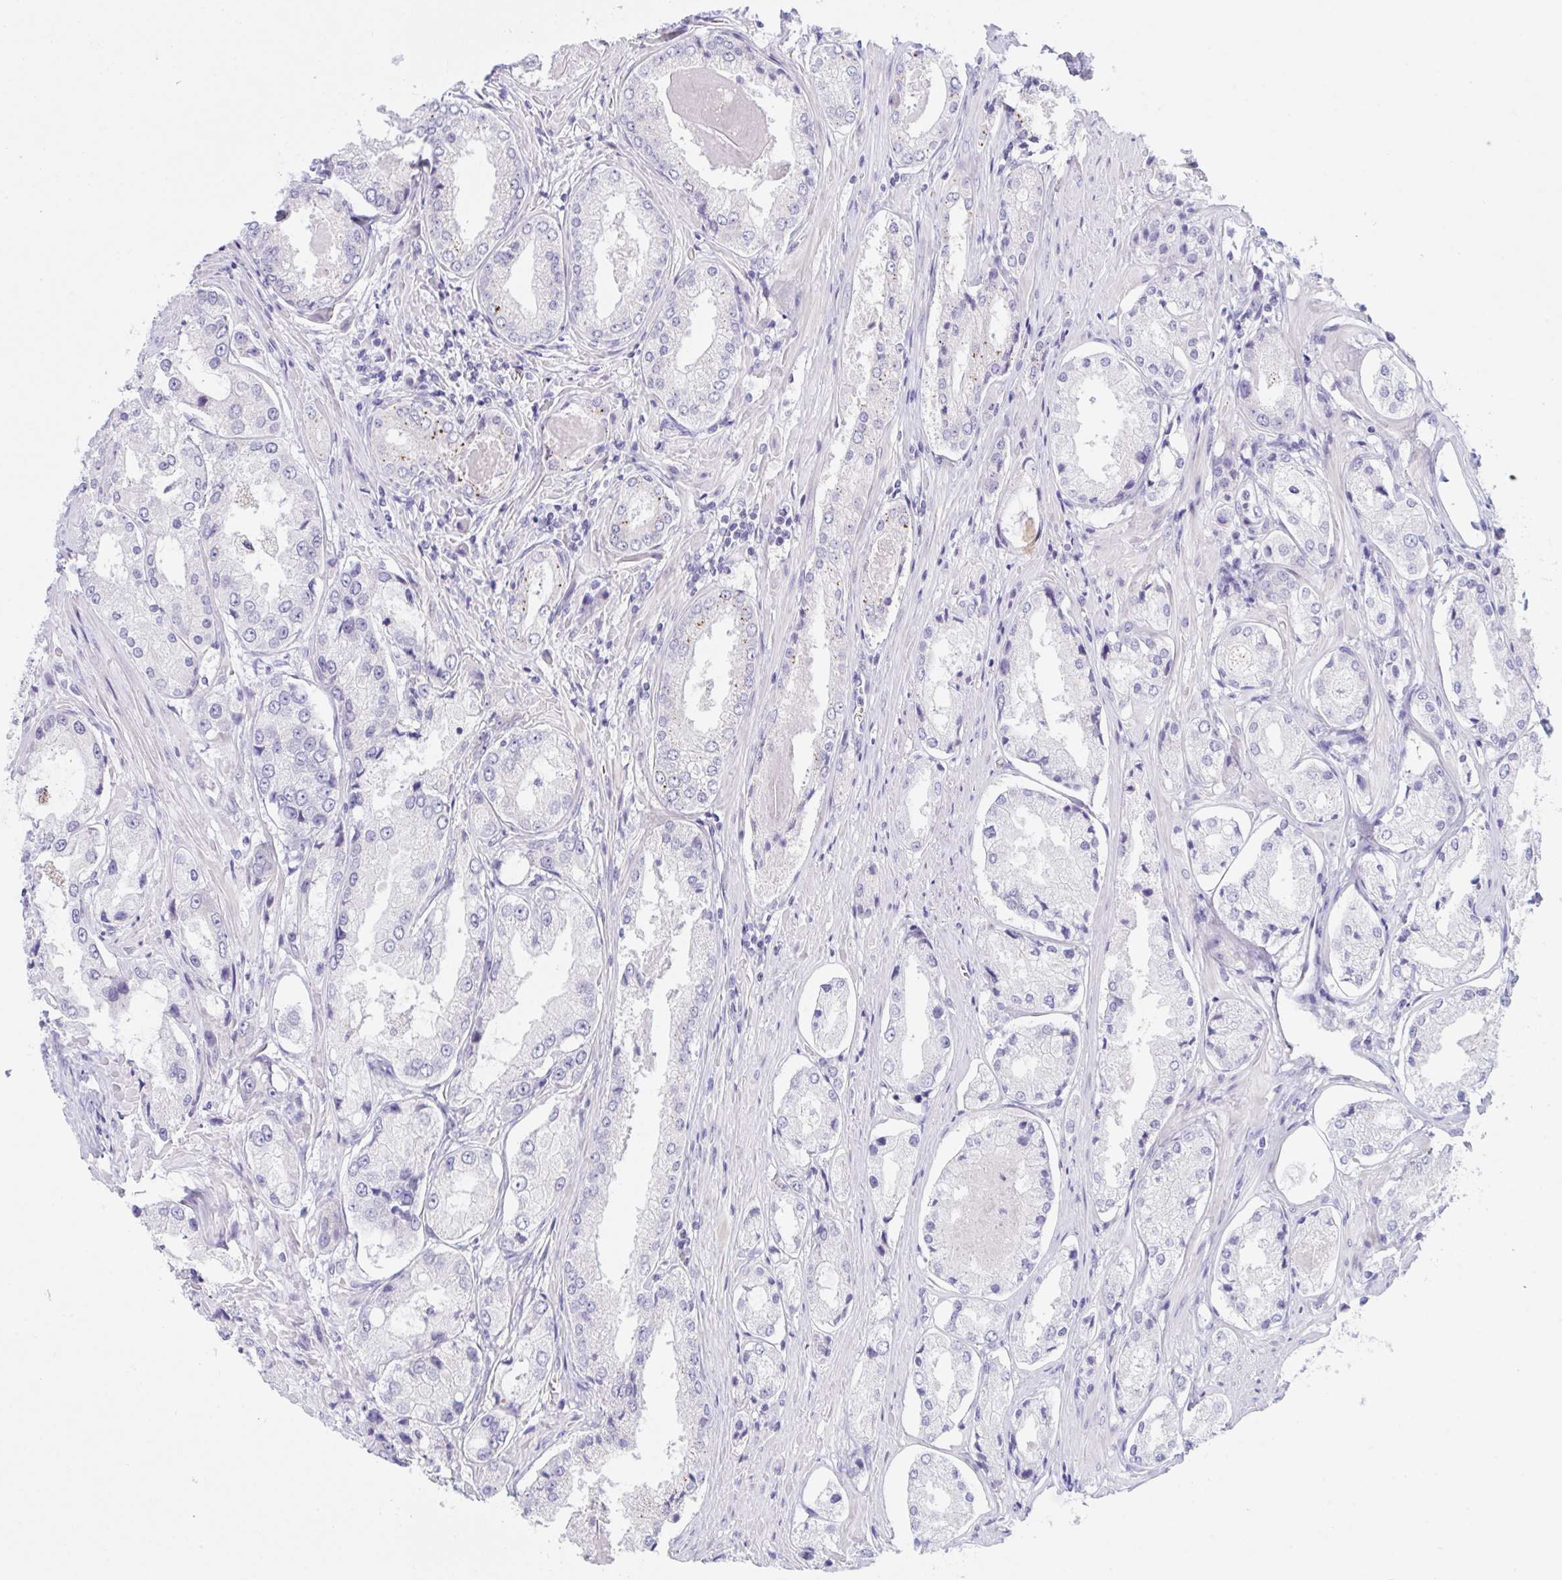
{"staining": {"intensity": "negative", "quantity": "none", "location": "none"}, "tissue": "prostate cancer", "cell_type": "Tumor cells", "image_type": "cancer", "snomed": [{"axis": "morphology", "description": "Adenocarcinoma, Low grade"}, {"axis": "topography", "description": "Prostate"}], "caption": "Immunohistochemical staining of adenocarcinoma (low-grade) (prostate) displays no significant staining in tumor cells. Brightfield microscopy of immunohistochemistry (IHC) stained with DAB (3,3'-diaminobenzidine) (brown) and hematoxylin (blue), captured at high magnification.", "gene": "NAA30", "patient": {"sex": "male", "age": 68}}